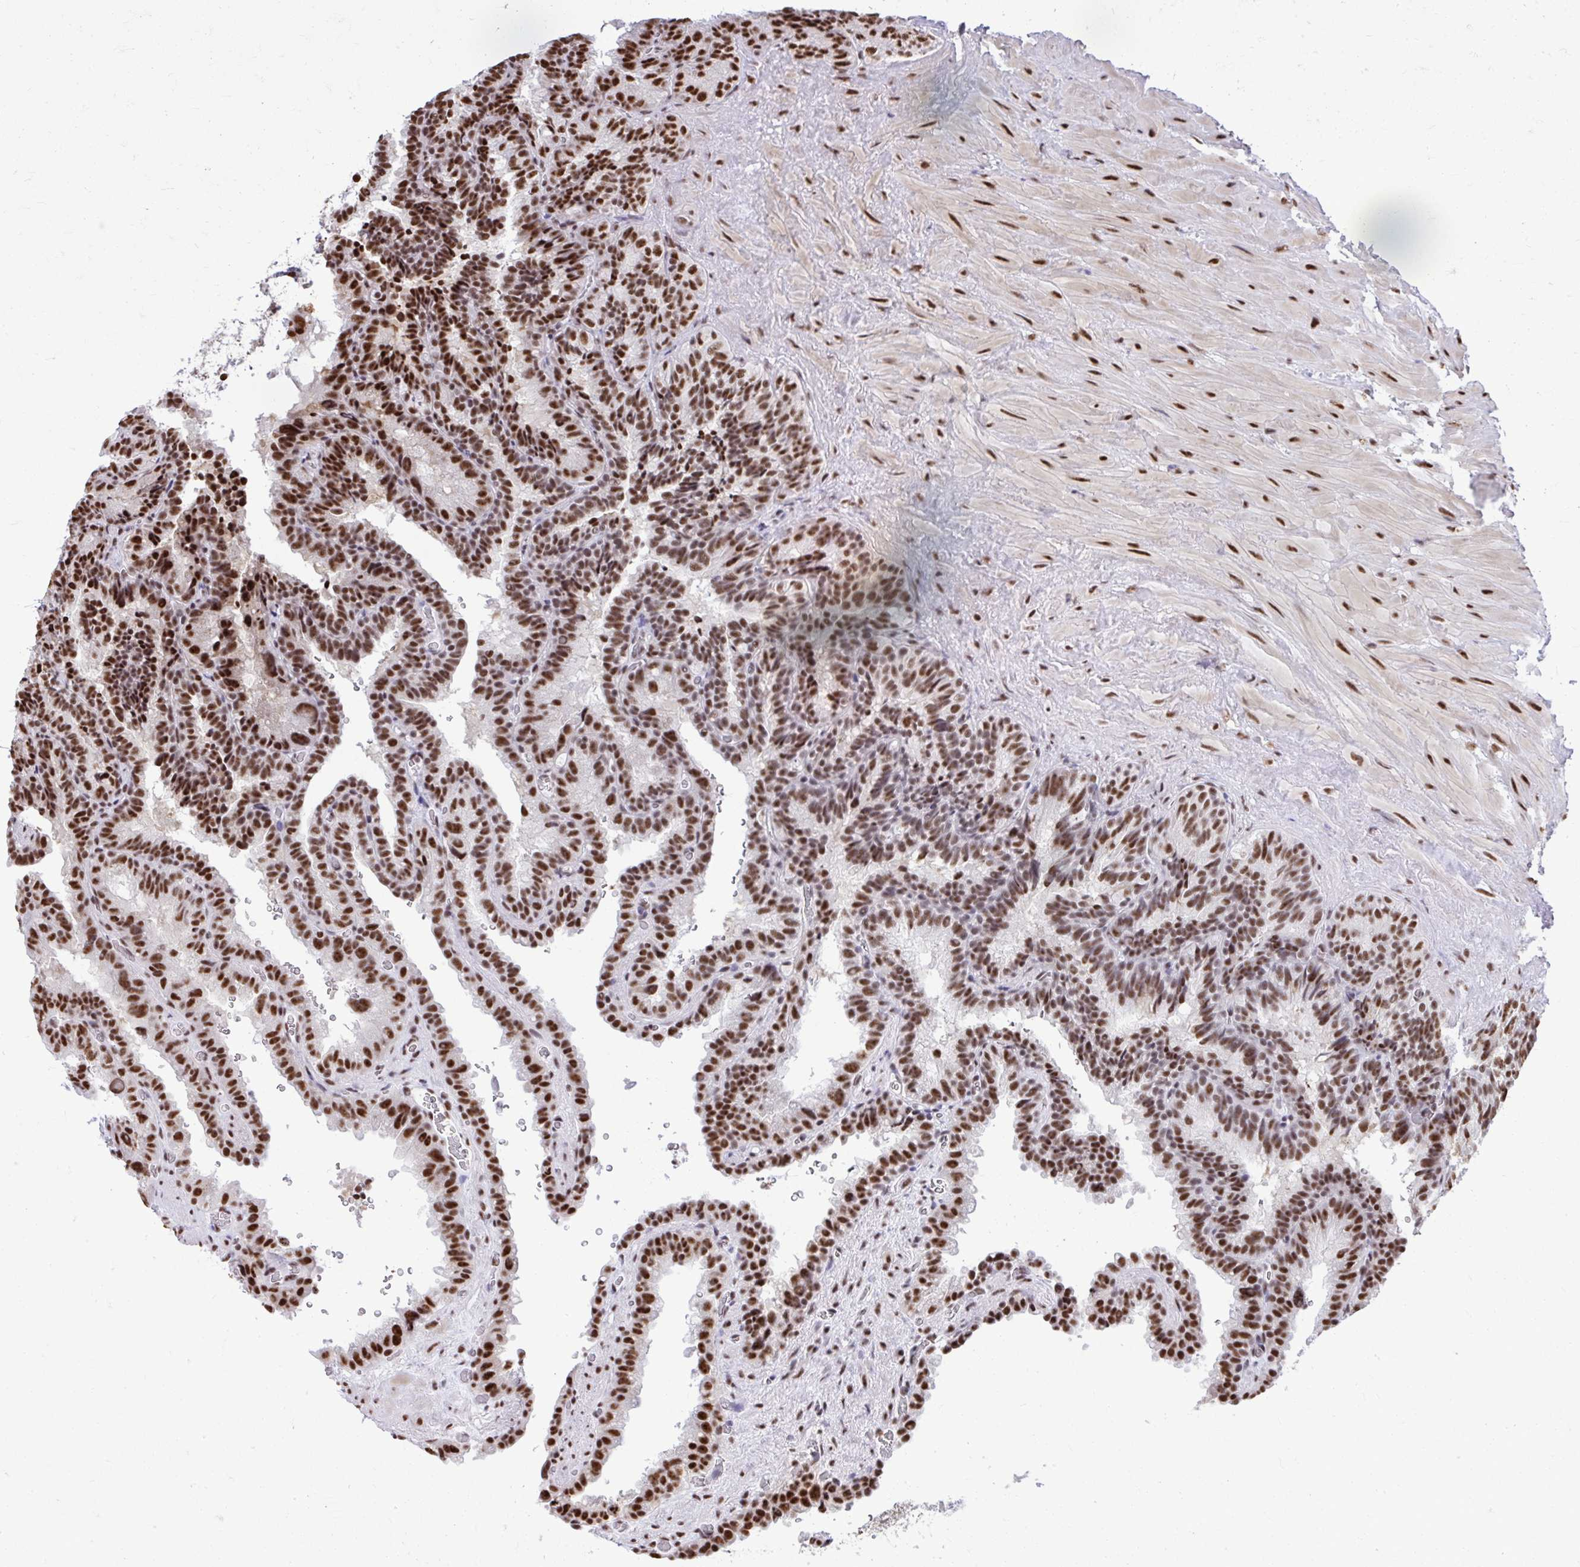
{"staining": {"intensity": "strong", "quantity": ">75%", "location": "nuclear"}, "tissue": "seminal vesicle", "cell_type": "Glandular cells", "image_type": "normal", "snomed": [{"axis": "morphology", "description": "Normal tissue, NOS"}, {"axis": "topography", "description": "Seminal veicle"}], "caption": "Approximately >75% of glandular cells in normal seminal vesicle exhibit strong nuclear protein expression as visualized by brown immunohistochemical staining.", "gene": "PRPF19", "patient": {"sex": "male", "age": 60}}